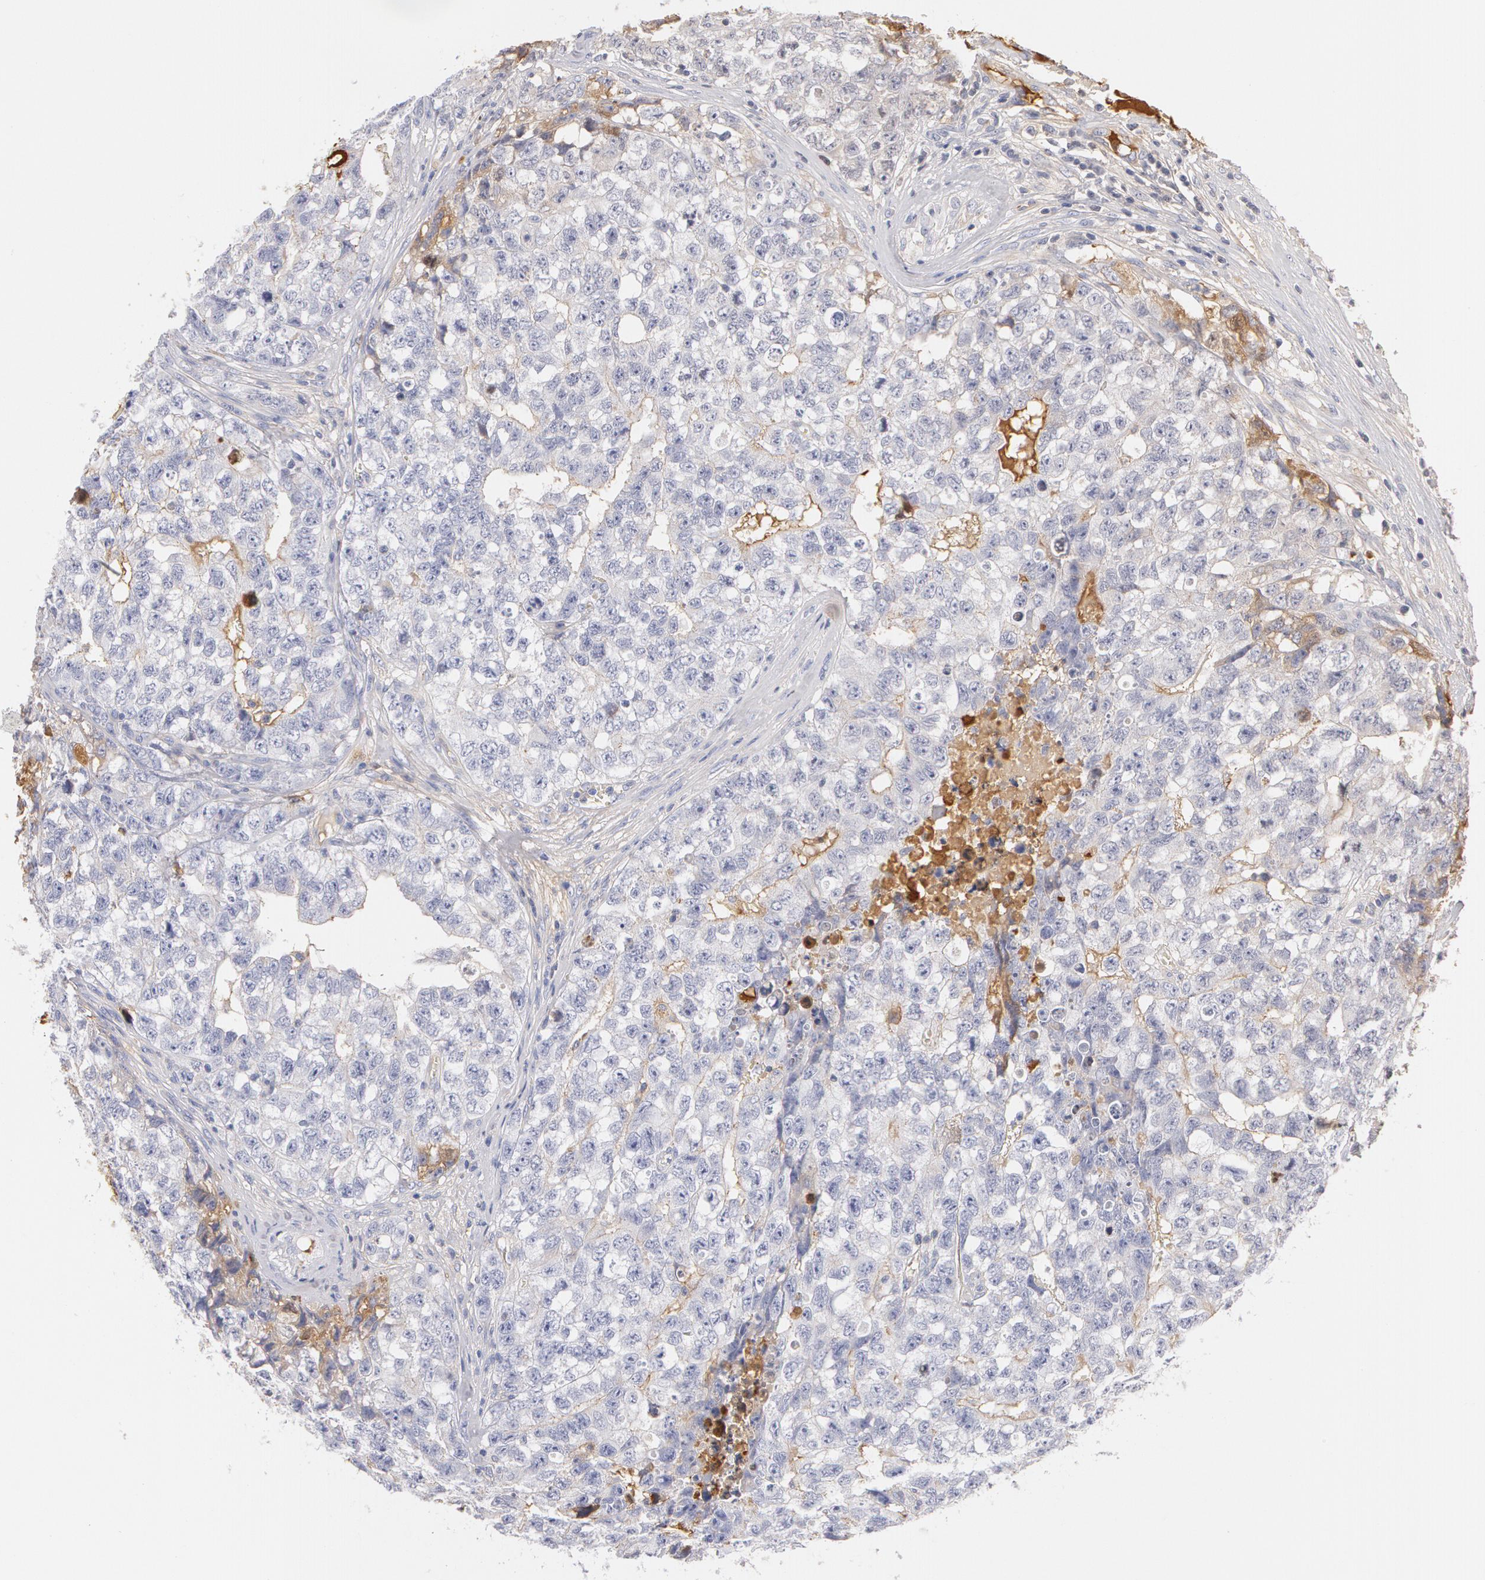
{"staining": {"intensity": "weak", "quantity": "<25%", "location": "cytoplasmic/membranous"}, "tissue": "testis cancer", "cell_type": "Tumor cells", "image_type": "cancer", "snomed": [{"axis": "morphology", "description": "Carcinoma, Embryonal, NOS"}, {"axis": "topography", "description": "Testis"}], "caption": "Embryonal carcinoma (testis) was stained to show a protein in brown. There is no significant positivity in tumor cells.", "gene": "GC", "patient": {"sex": "male", "age": 31}}